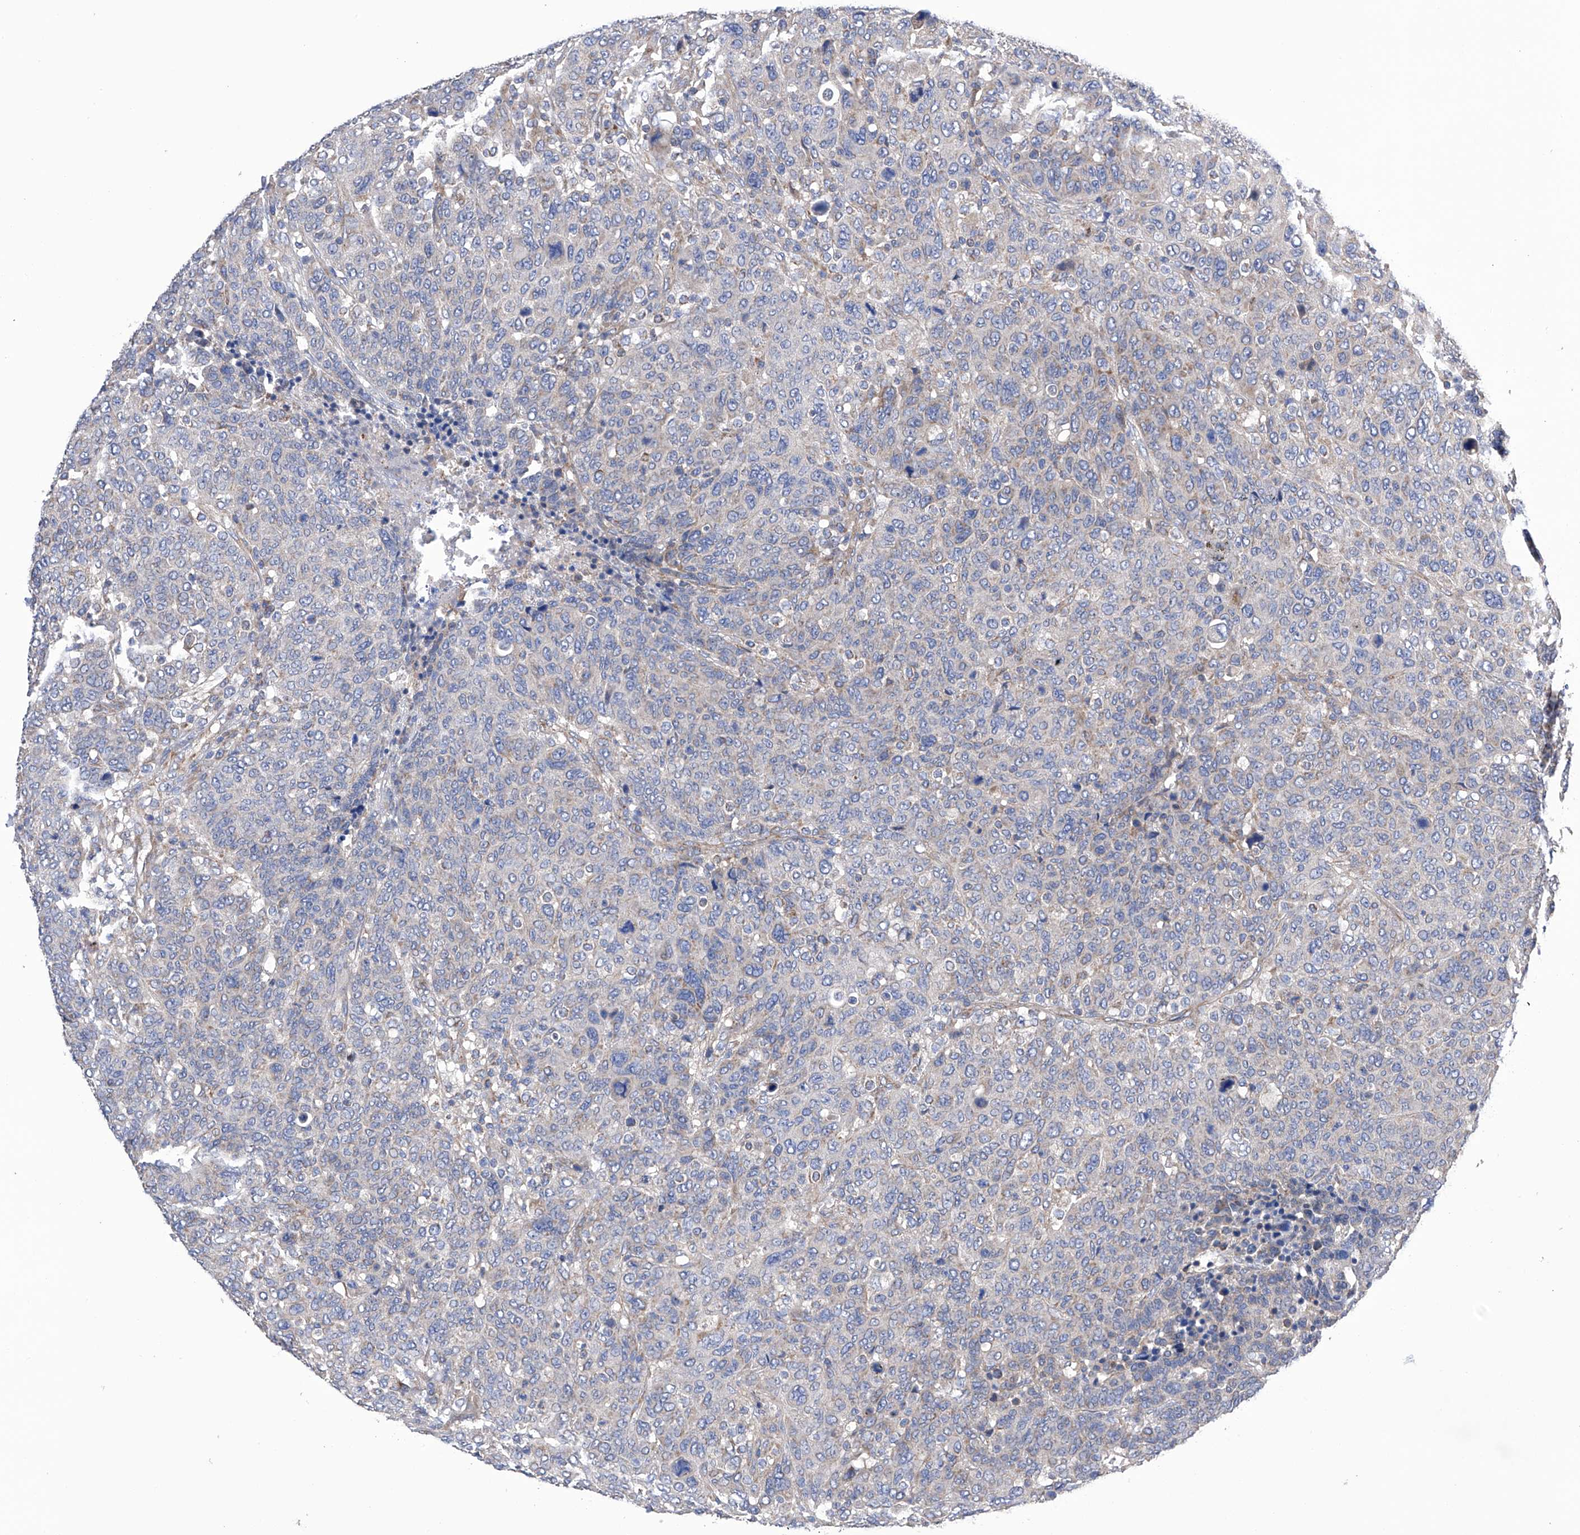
{"staining": {"intensity": "negative", "quantity": "none", "location": "none"}, "tissue": "breast cancer", "cell_type": "Tumor cells", "image_type": "cancer", "snomed": [{"axis": "morphology", "description": "Duct carcinoma"}, {"axis": "topography", "description": "Breast"}], "caption": "Immunohistochemical staining of human breast cancer (intraductal carcinoma) reveals no significant expression in tumor cells.", "gene": "EFCAB2", "patient": {"sex": "female", "age": 37}}